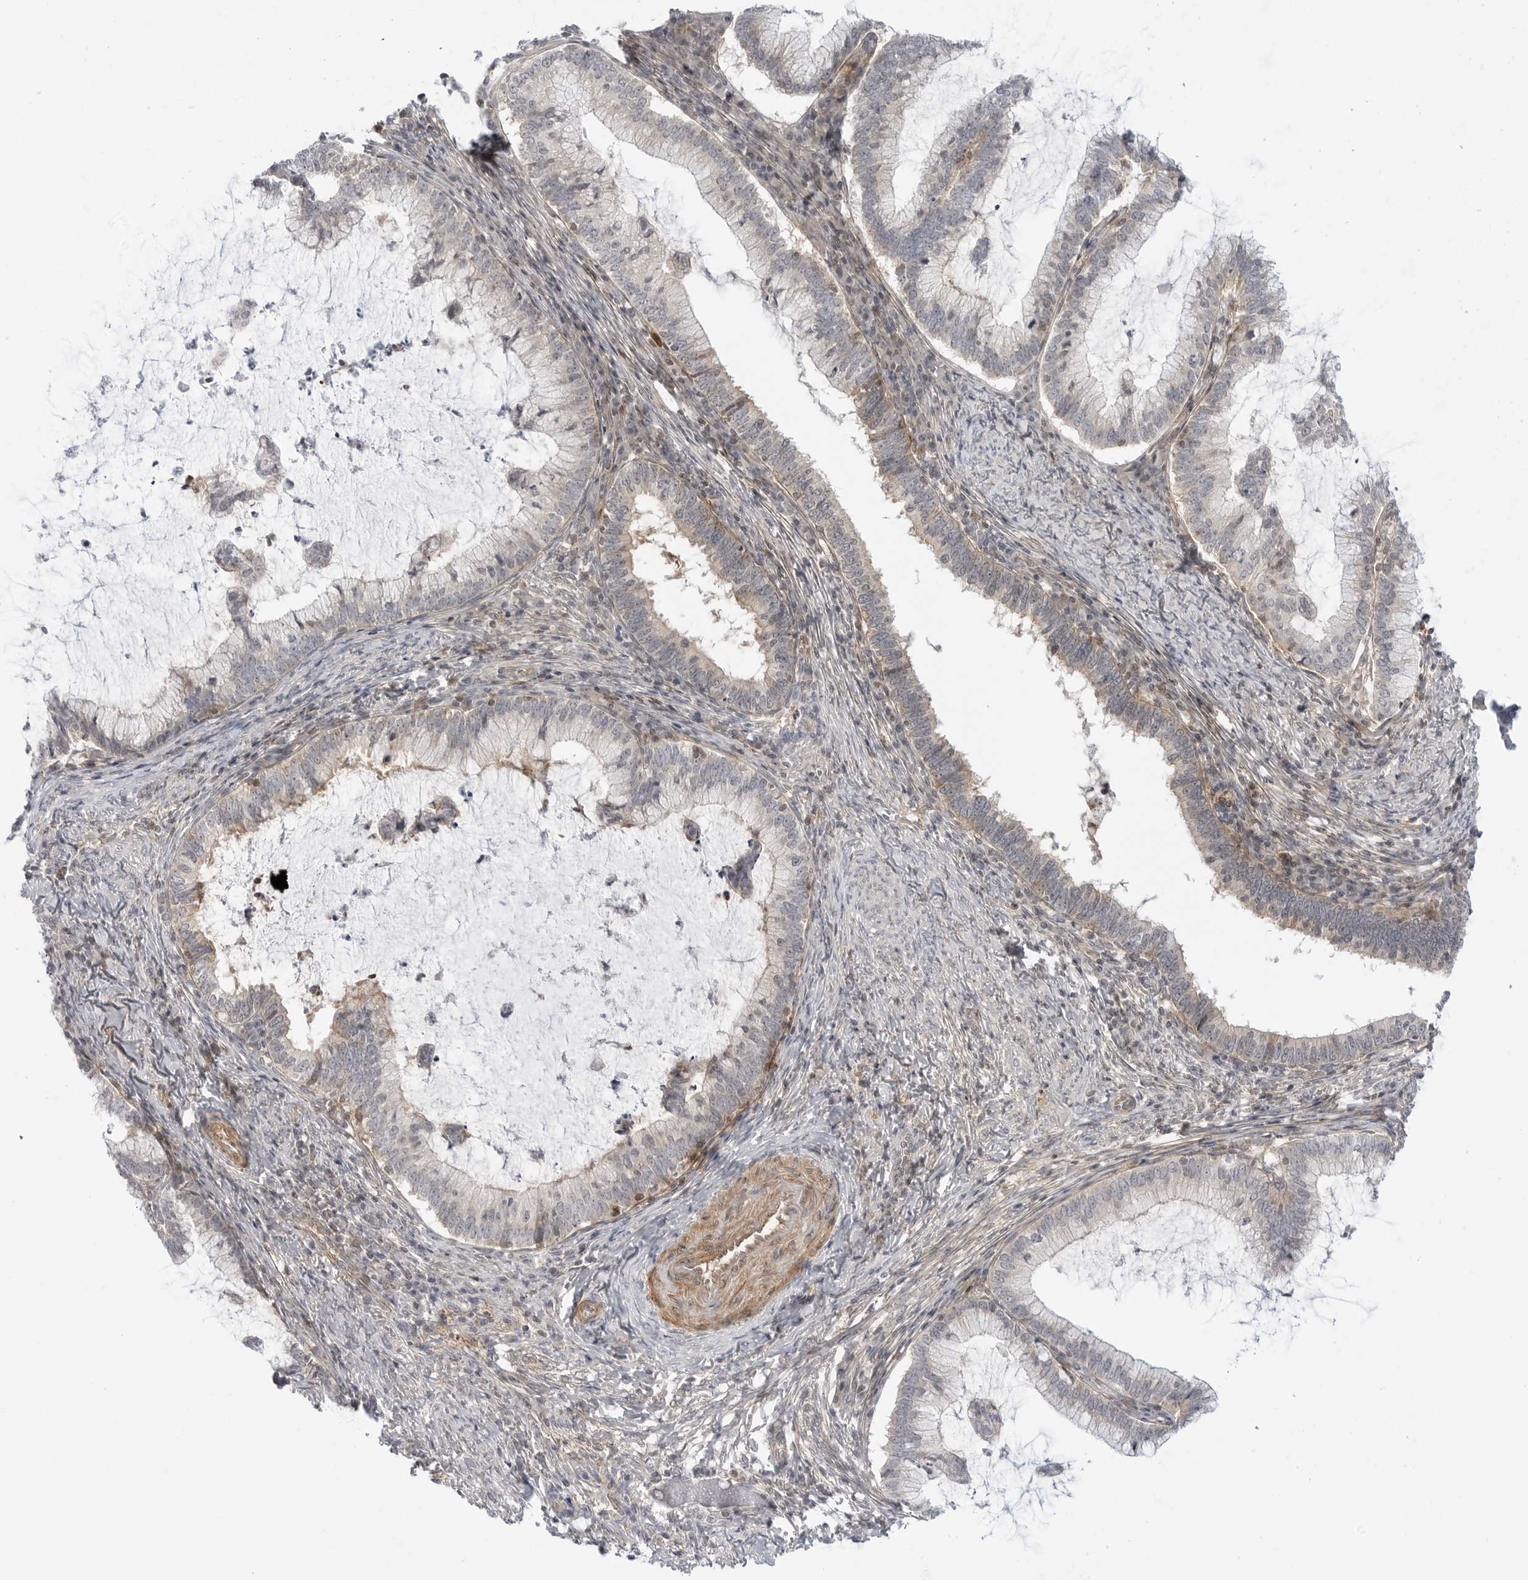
{"staining": {"intensity": "negative", "quantity": "none", "location": "none"}, "tissue": "cervical cancer", "cell_type": "Tumor cells", "image_type": "cancer", "snomed": [{"axis": "morphology", "description": "Adenocarcinoma, NOS"}, {"axis": "topography", "description": "Cervix"}], "caption": "Tumor cells show no significant protein staining in cervical cancer.", "gene": "STXBP3", "patient": {"sex": "female", "age": 36}}